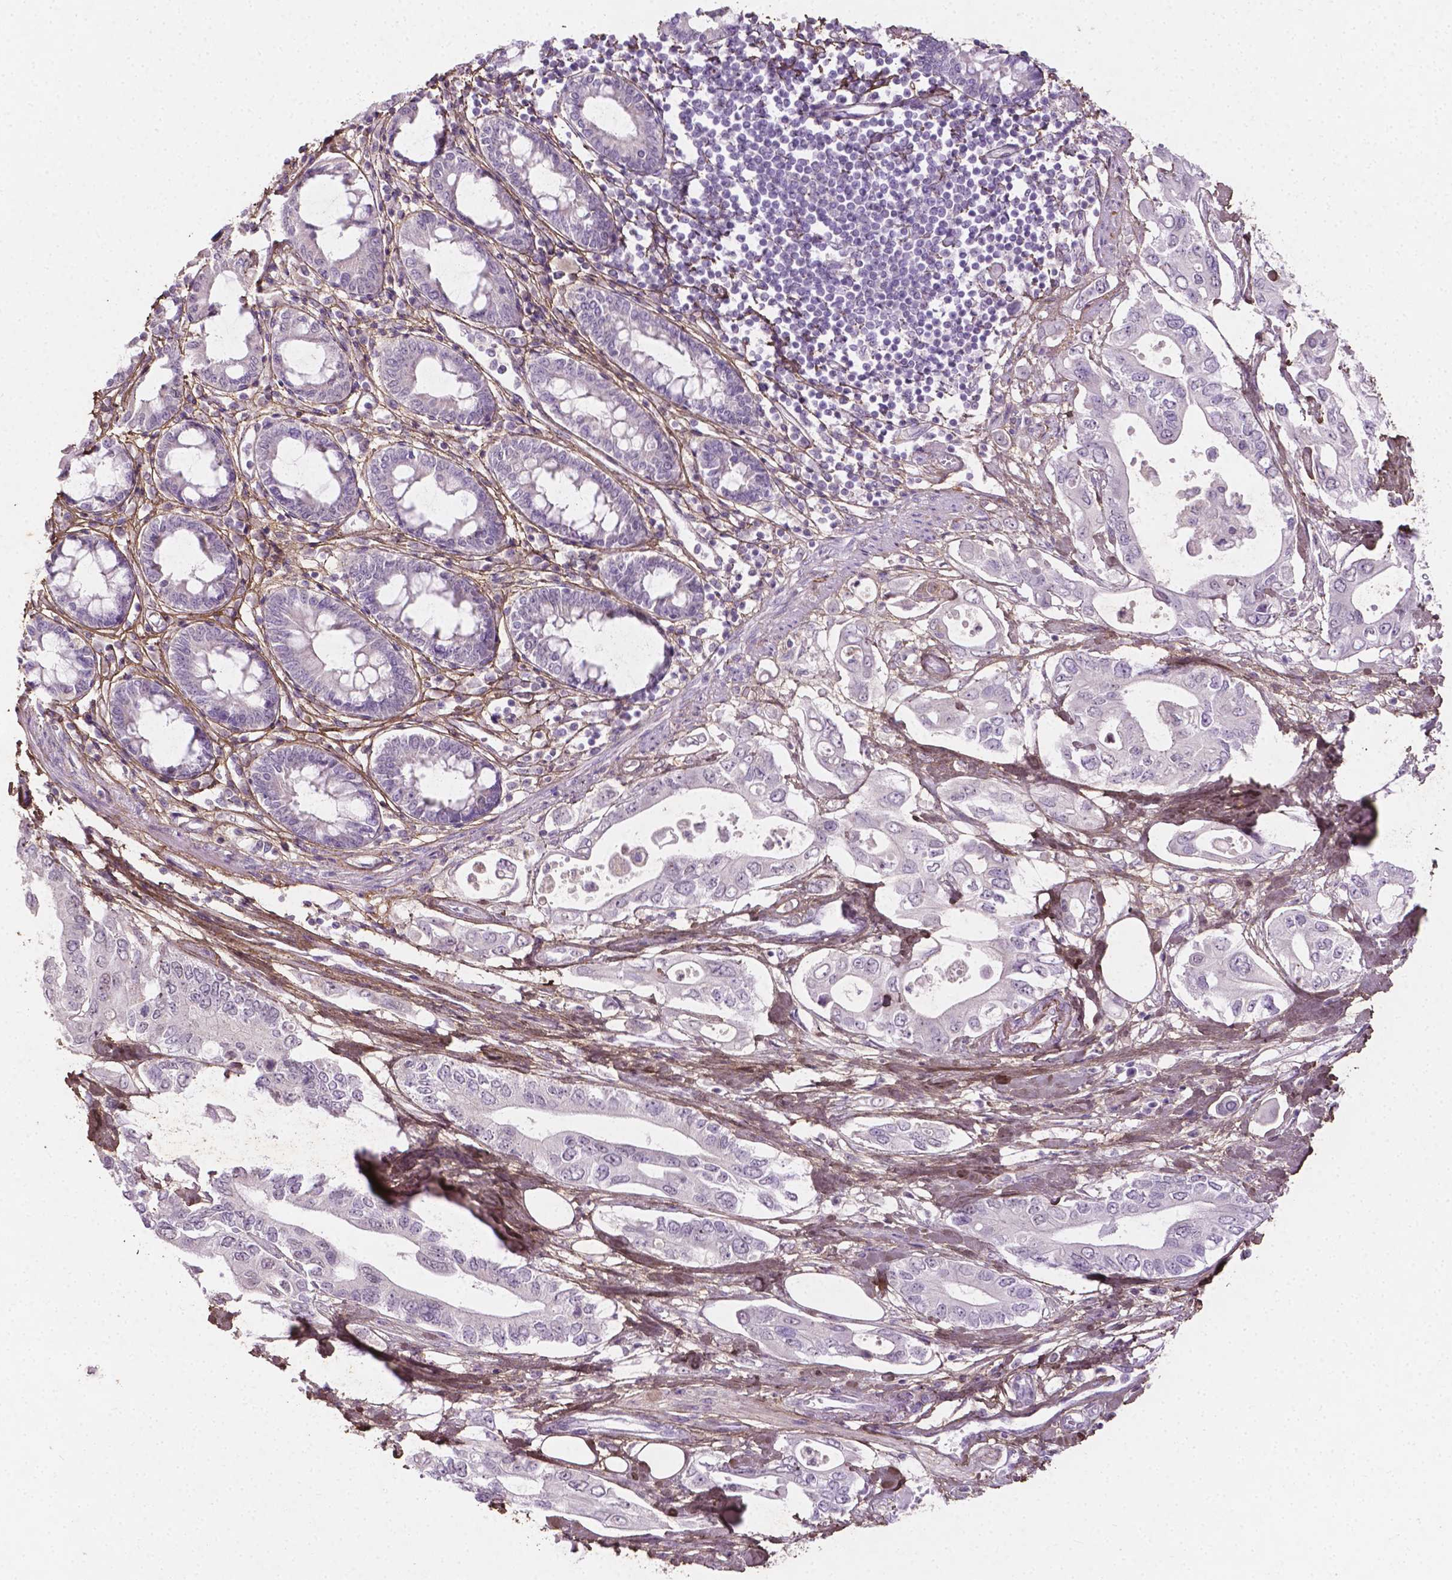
{"staining": {"intensity": "negative", "quantity": "none", "location": "none"}, "tissue": "pancreatic cancer", "cell_type": "Tumor cells", "image_type": "cancer", "snomed": [{"axis": "morphology", "description": "Adenocarcinoma, NOS"}, {"axis": "topography", "description": "Pancreas"}], "caption": "Tumor cells are negative for brown protein staining in pancreatic cancer (adenocarcinoma).", "gene": "DLG2", "patient": {"sex": "female", "age": 63}}